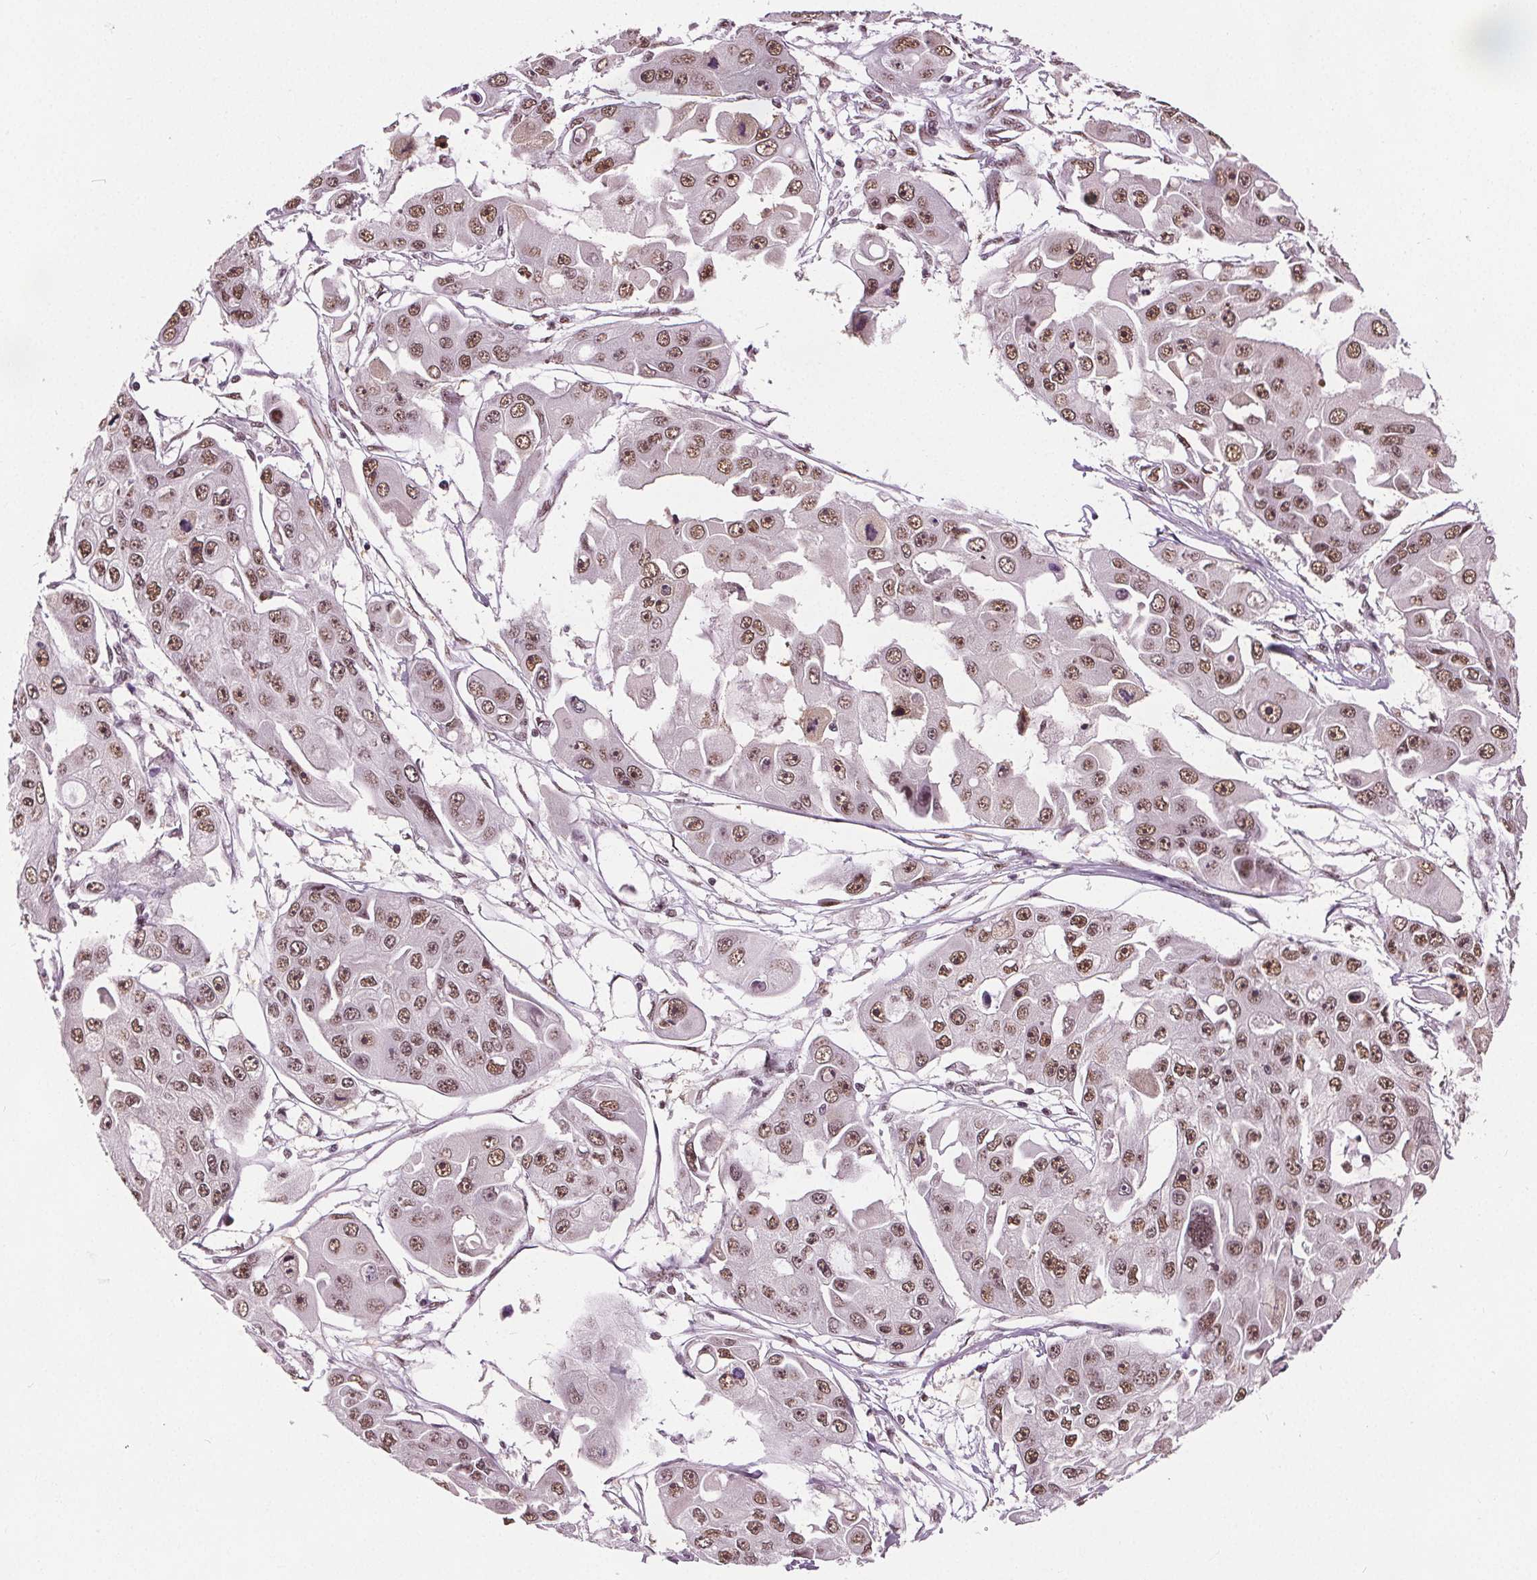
{"staining": {"intensity": "moderate", "quantity": ">75%", "location": "nuclear"}, "tissue": "ovarian cancer", "cell_type": "Tumor cells", "image_type": "cancer", "snomed": [{"axis": "morphology", "description": "Cystadenocarcinoma, serous, NOS"}, {"axis": "topography", "description": "Ovary"}], "caption": "This is a histology image of IHC staining of serous cystadenocarcinoma (ovarian), which shows moderate expression in the nuclear of tumor cells.", "gene": "IWS1", "patient": {"sex": "female", "age": 56}}